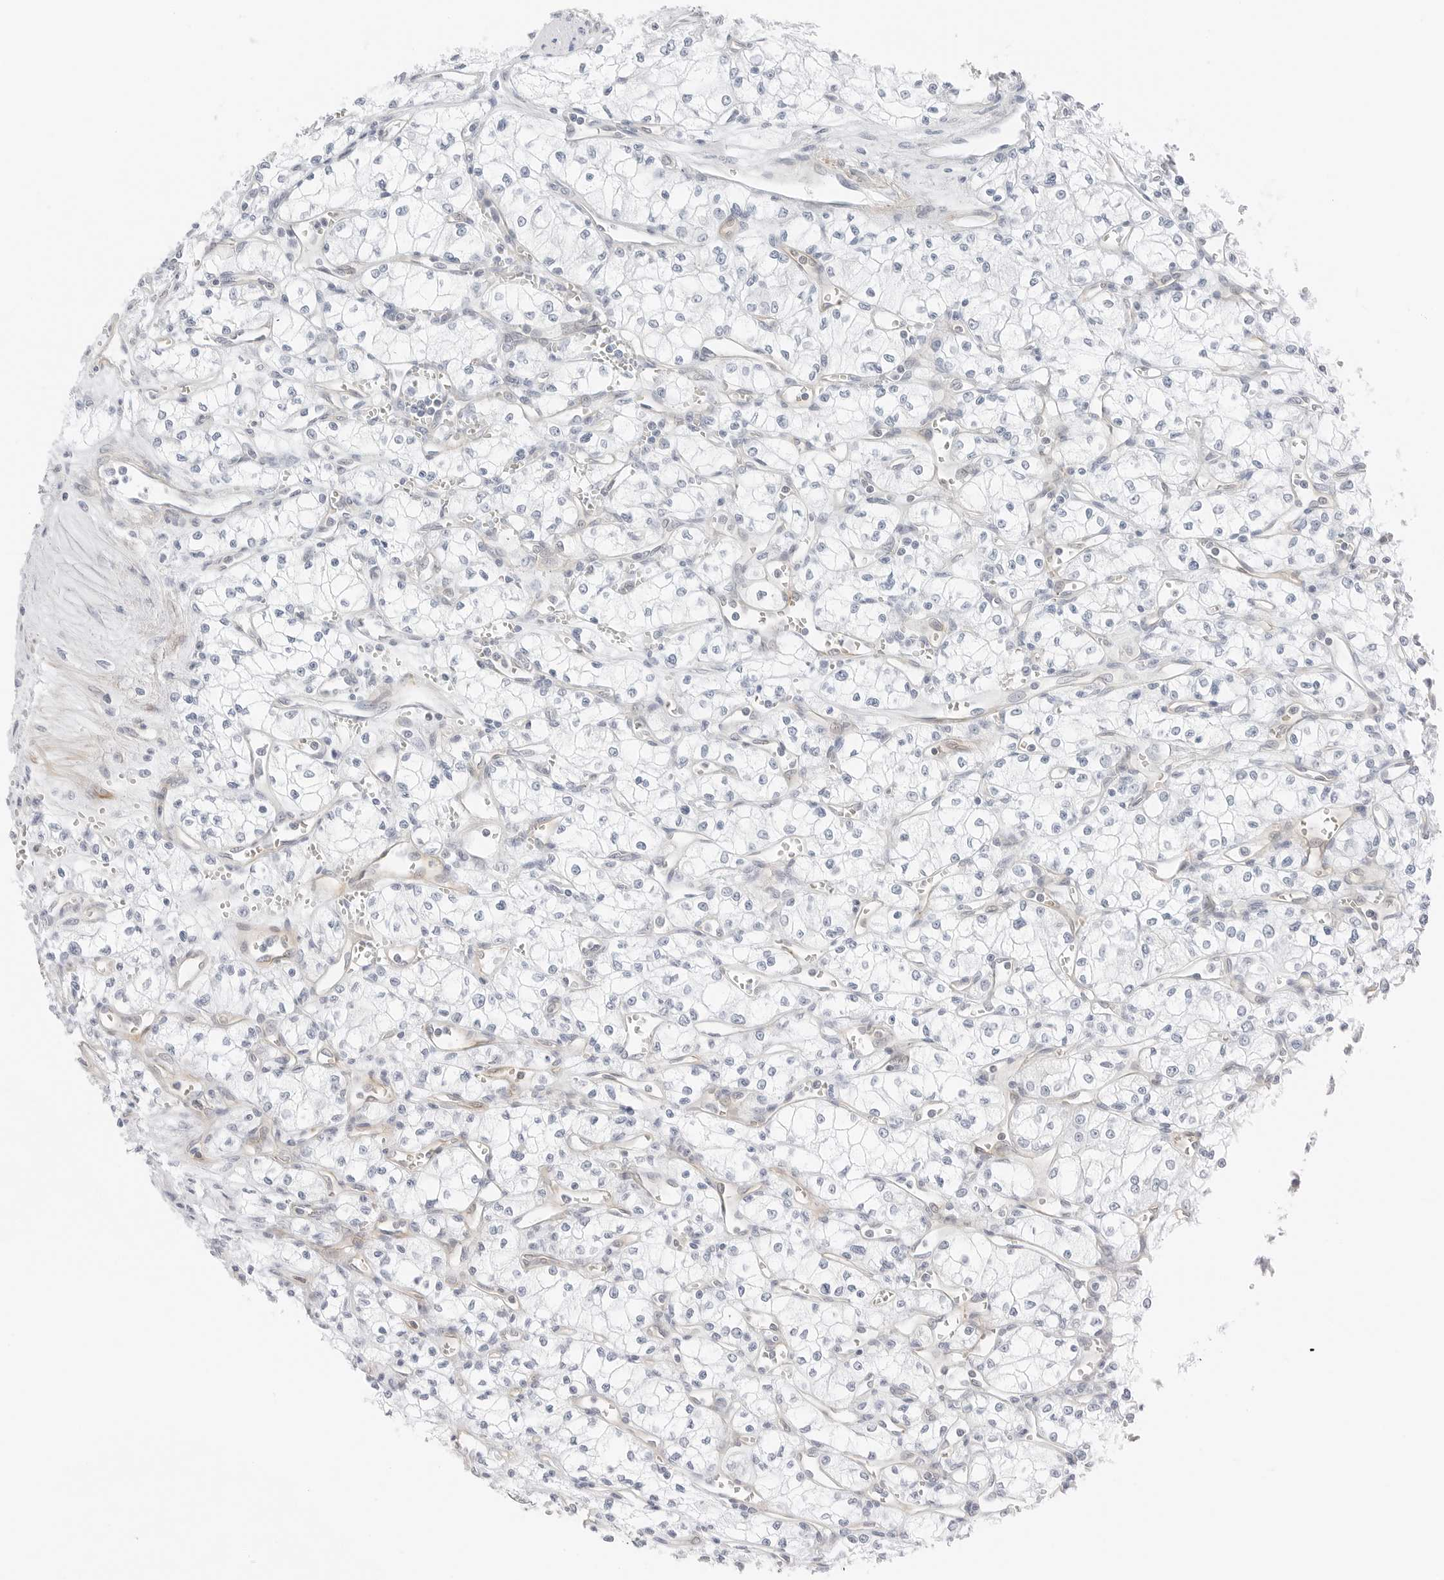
{"staining": {"intensity": "negative", "quantity": "none", "location": "none"}, "tissue": "renal cancer", "cell_type": "Tumor cells", "image_type": "cancer", "snomed": [{"axis": "morphology", "description": "Adenocarcinoma, NOS"}, {"axis": "topography", "description": "Kidney"}], "caption": "This is a image of immunohistochemistry (IHC) staining of renal adenocarcinoma, which shows no positivity in tumor cells.", "gene": "IQCC", "patient": {"sex": "male", "age": 59}}